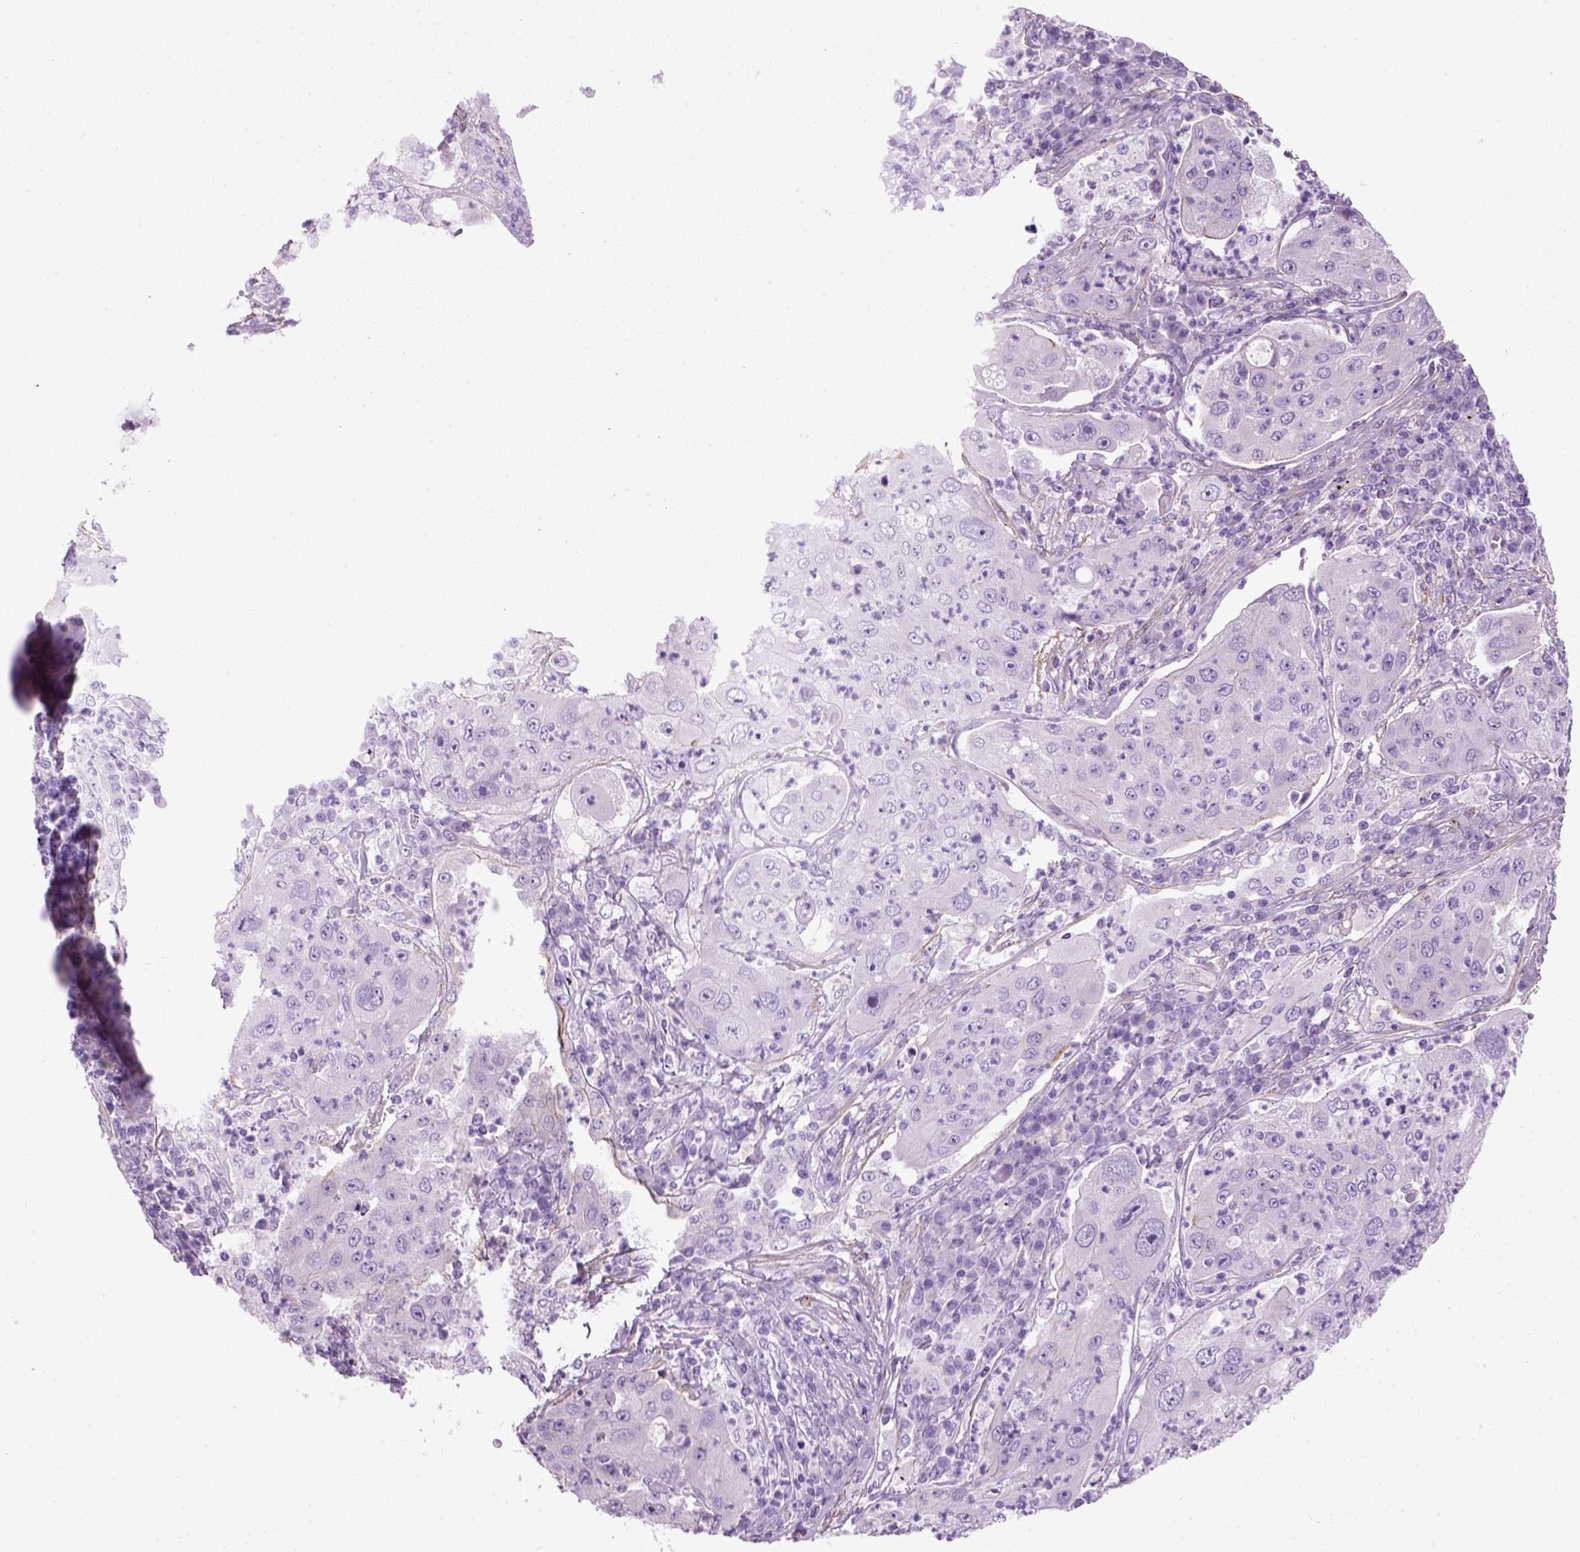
{"staining": {"intensity": "negative", "quantity": "none", "location": "none"}, "tissue": "lung cancer", "cell_type": "Tumor cells", "image_type": "cancer", "snomed": [{"axis": "morphology", "description": "Squamous cell carcinoma, NOS"}, {"axis": "topography", "description": "Lung"}], "caption": "The image exhibits no staining of tumor cells in squamous cell carcinoma (lung).", "gene": "FAM161A", "patient": {"sex": "female", "age": 59}}